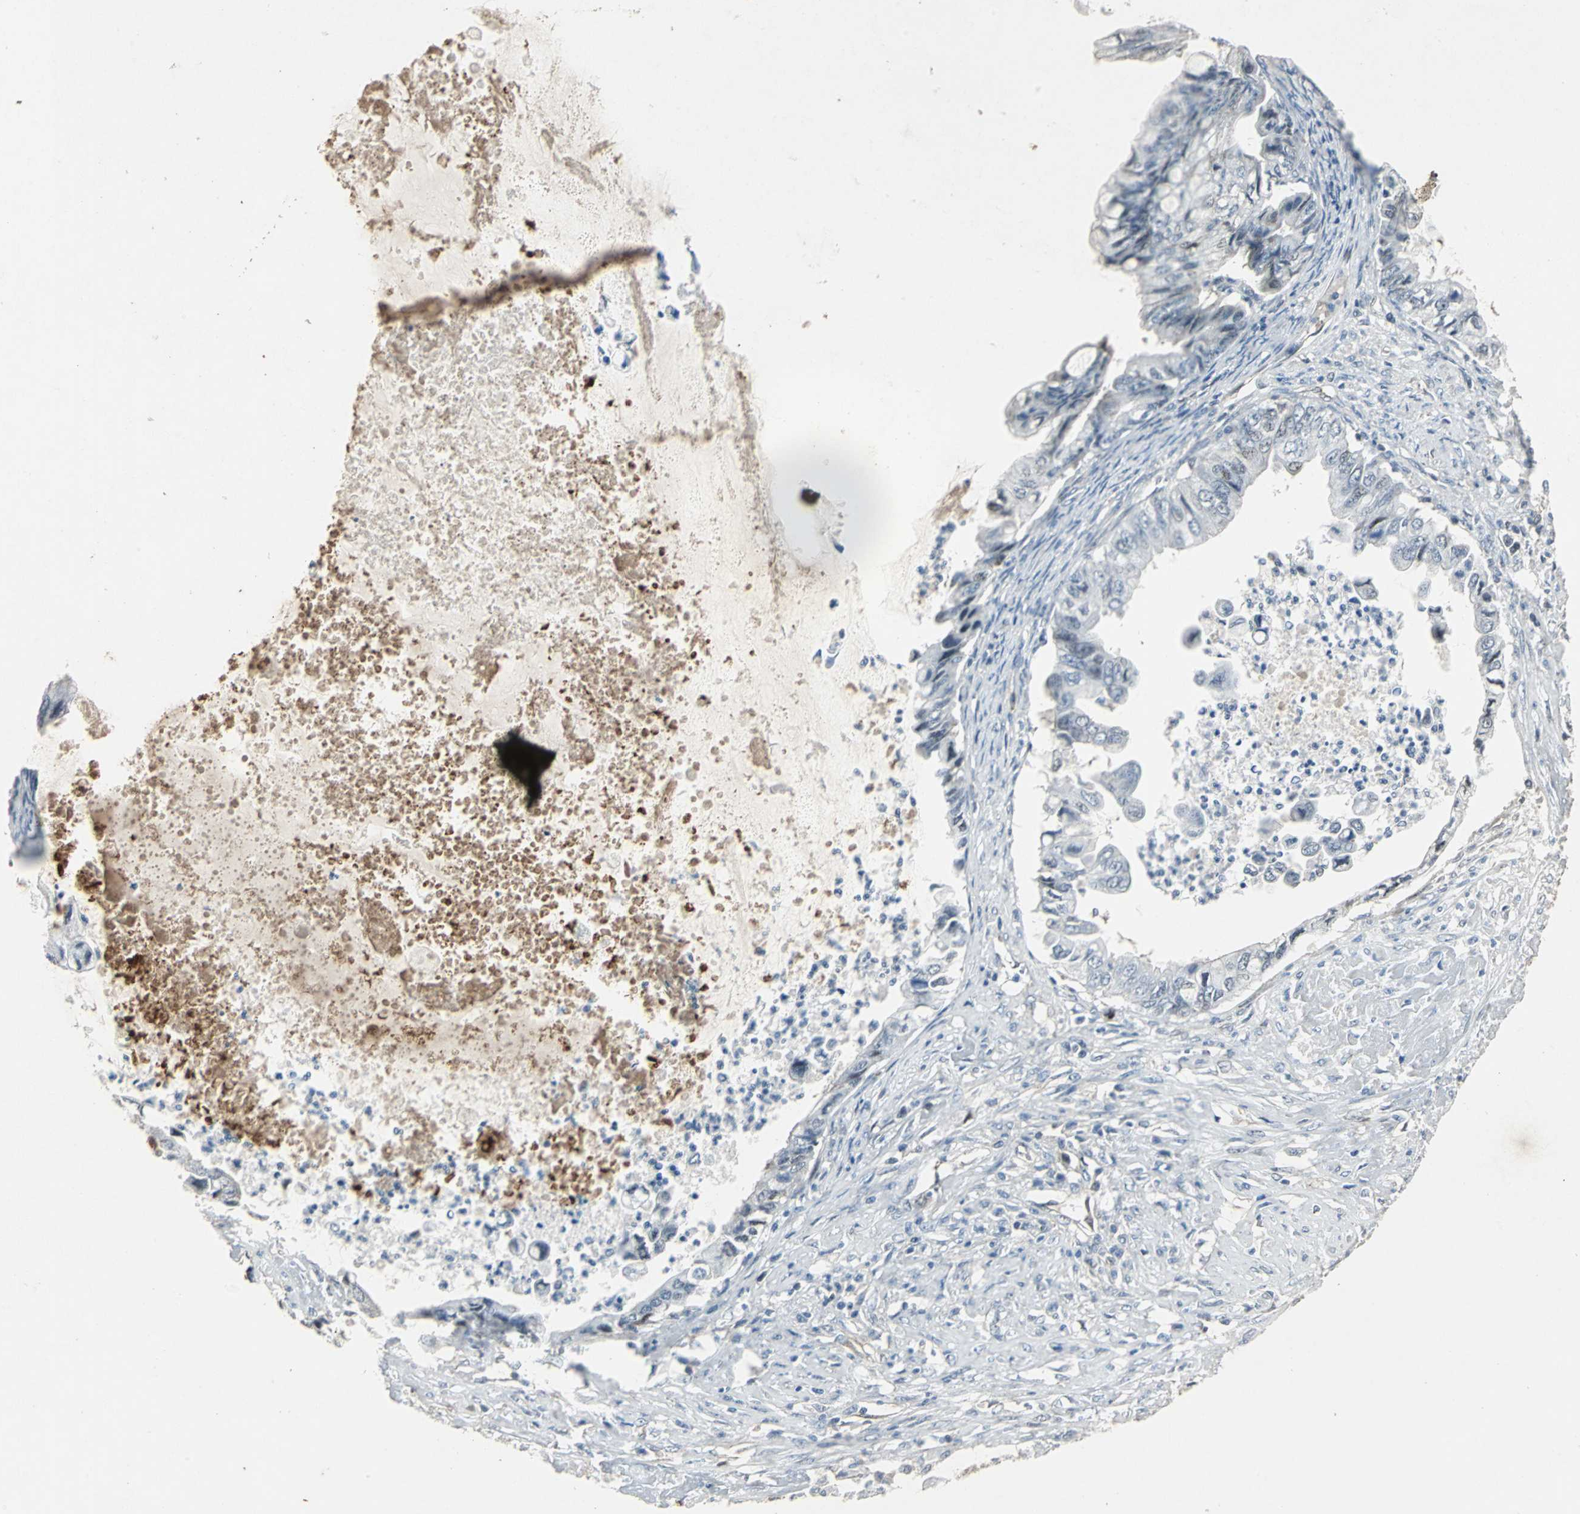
{"staining": {"intensity": "negative", "quantity": "none", "location": "none"}, "tissue": "ovarian cancer", "cell_type": "Tumor cells", "image_type": "cancer", "snomed": [{"axis": "morphology", "description": "Cystadenocarcinoma, mucinous, NOS"}, {"axis": "topography", "description": "Ovary"}], "caption": "Immunohistochemical staining of human ovarian mucinous cystadenocarcinoma displays no significant expression in tumor cells.", "gene": "DNAJB4", "patient": {"sex": "female", "age": 80}}